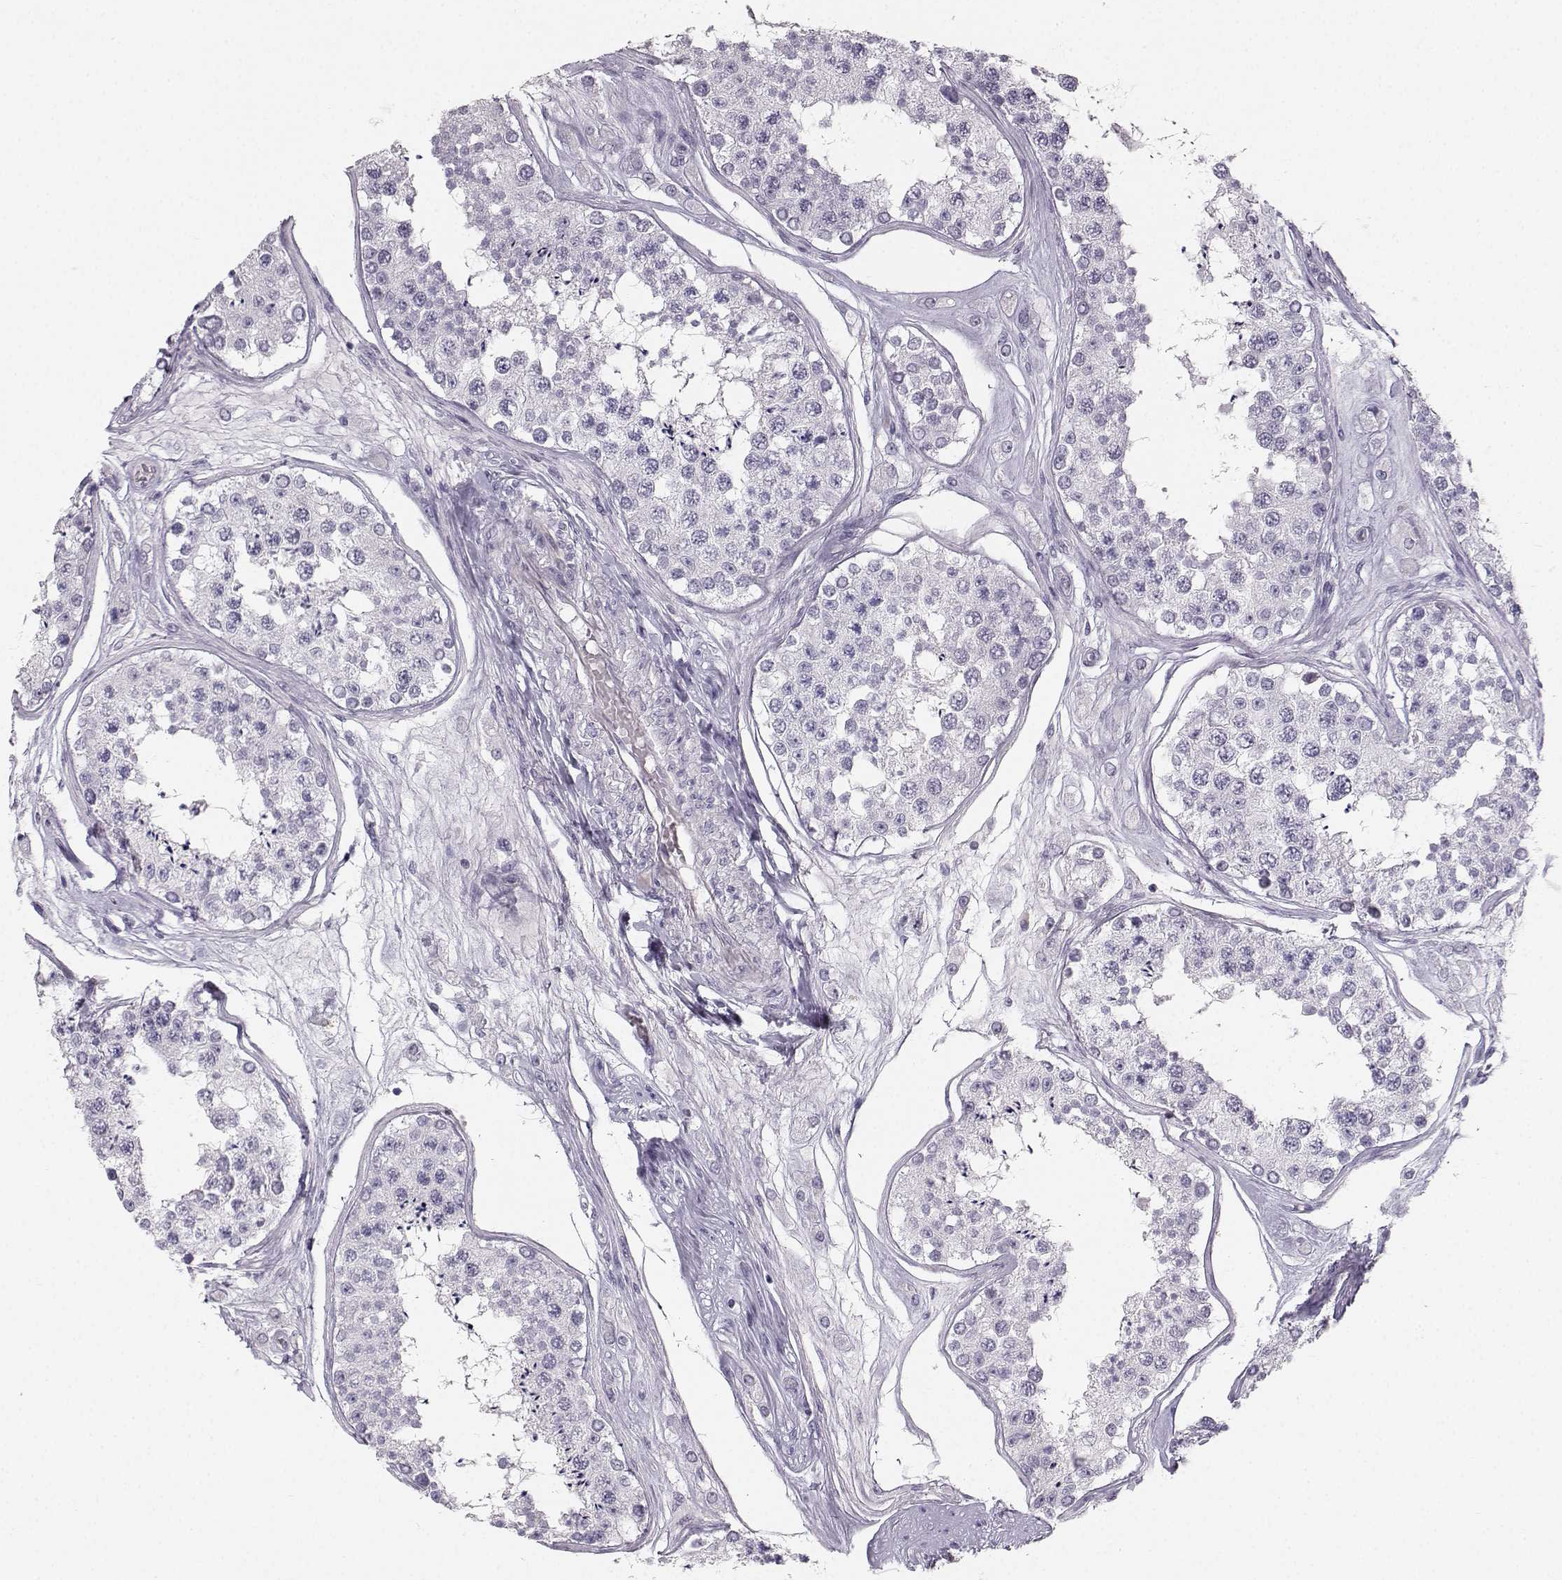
{"staining": {"intensity": "negative", "quantity": "none", "location": "none"}, "tissue": "testis", "cell_type": "Cells in seminiferous ducts", "image_type": "normal", "snomed": [{"axis": "morphology", "description": "Normal tissue, NOS"}, {"axis": "topography", "description": "Testis"}], "caption": "Immunohistochemistry photomicrograph of normal human testis stained for a protein (brown), which exhibits no expression in cells in seminiferous ducts.", "gene": "CASR", "patient": {"sex": "male", "age": 25}}